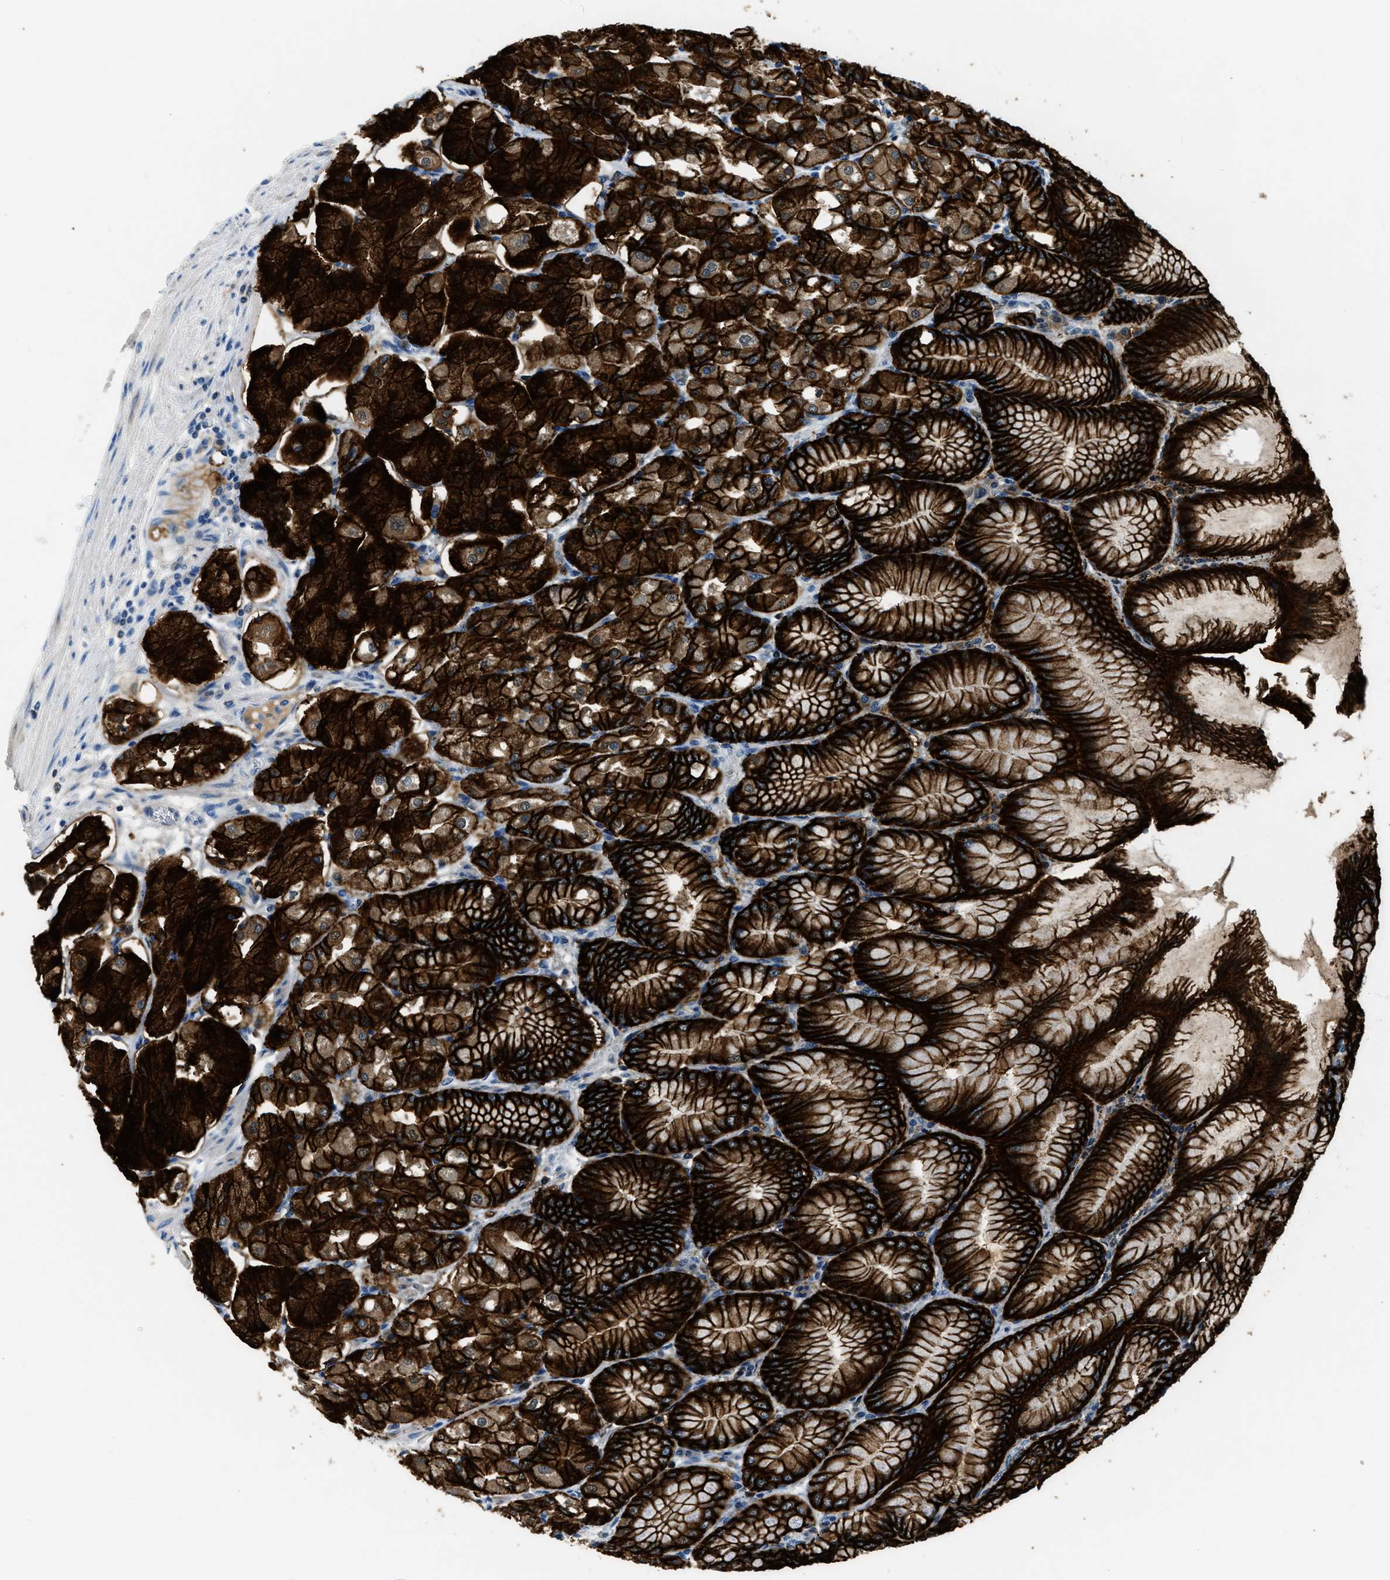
{"staining": {"intensity": "strong", "quantity": ">75%", "location": "cytoplasmic/membranous"}, "tissue": "stomach", "cell_type": "Glandular cells", "image_type": "normal", "snomed": [{"axis": "morphology", "description": "Normal tissue, NOS"}, {"axis": "topography", "description": "Stomach, lower"}], "caption": "Human stomach stained for a protein (brown) displays strong cytoplasmic/membranous positive staining in approximately >75% of glandular cells.", "gene": "CLDN18", "patient": {"sex": "male", "age": 71}}